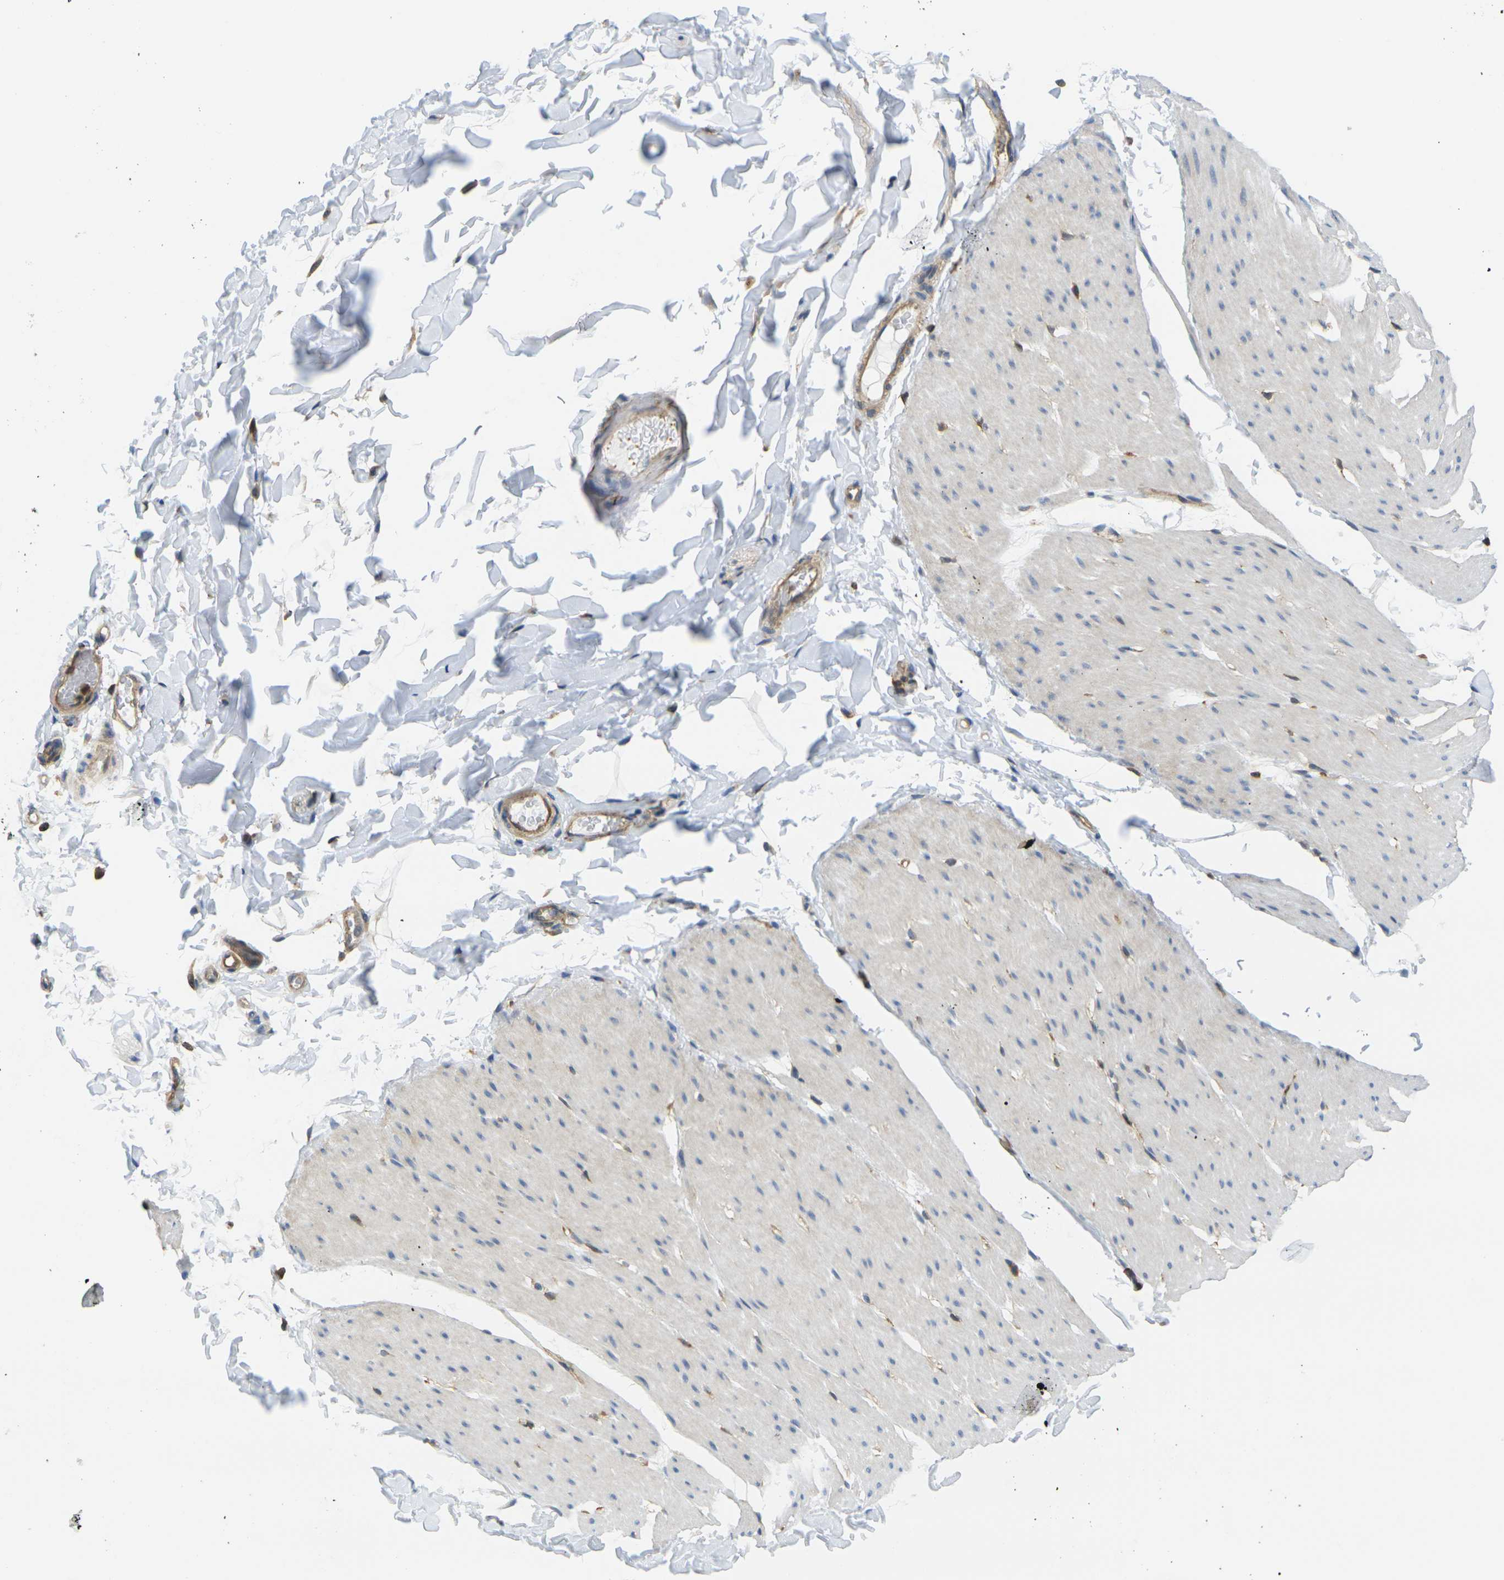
{"staining": {"intensity": "weak", "quantity": "<25%", "location": "cytoplasmic/membranous"}, "tissue": "smooth muscle", "cell_type": "Smooth muscle cells", "image_type": "normal", "snomed": [{"axis": "morphology", "description": "Normal tissue, NOS"}, {"axis": "topography", "description": "Smooth muscle"}, {"axis": "topography", "description": "Colon"}], "caption": "Immunohistochemistry of normal smooth muscle displays no expression in smooth muscle cells. (DAB immunohistochemistry with hematoxylin counter stain).", "gene": "LASP1", "patient": {"sex": "male", "age": 67}}